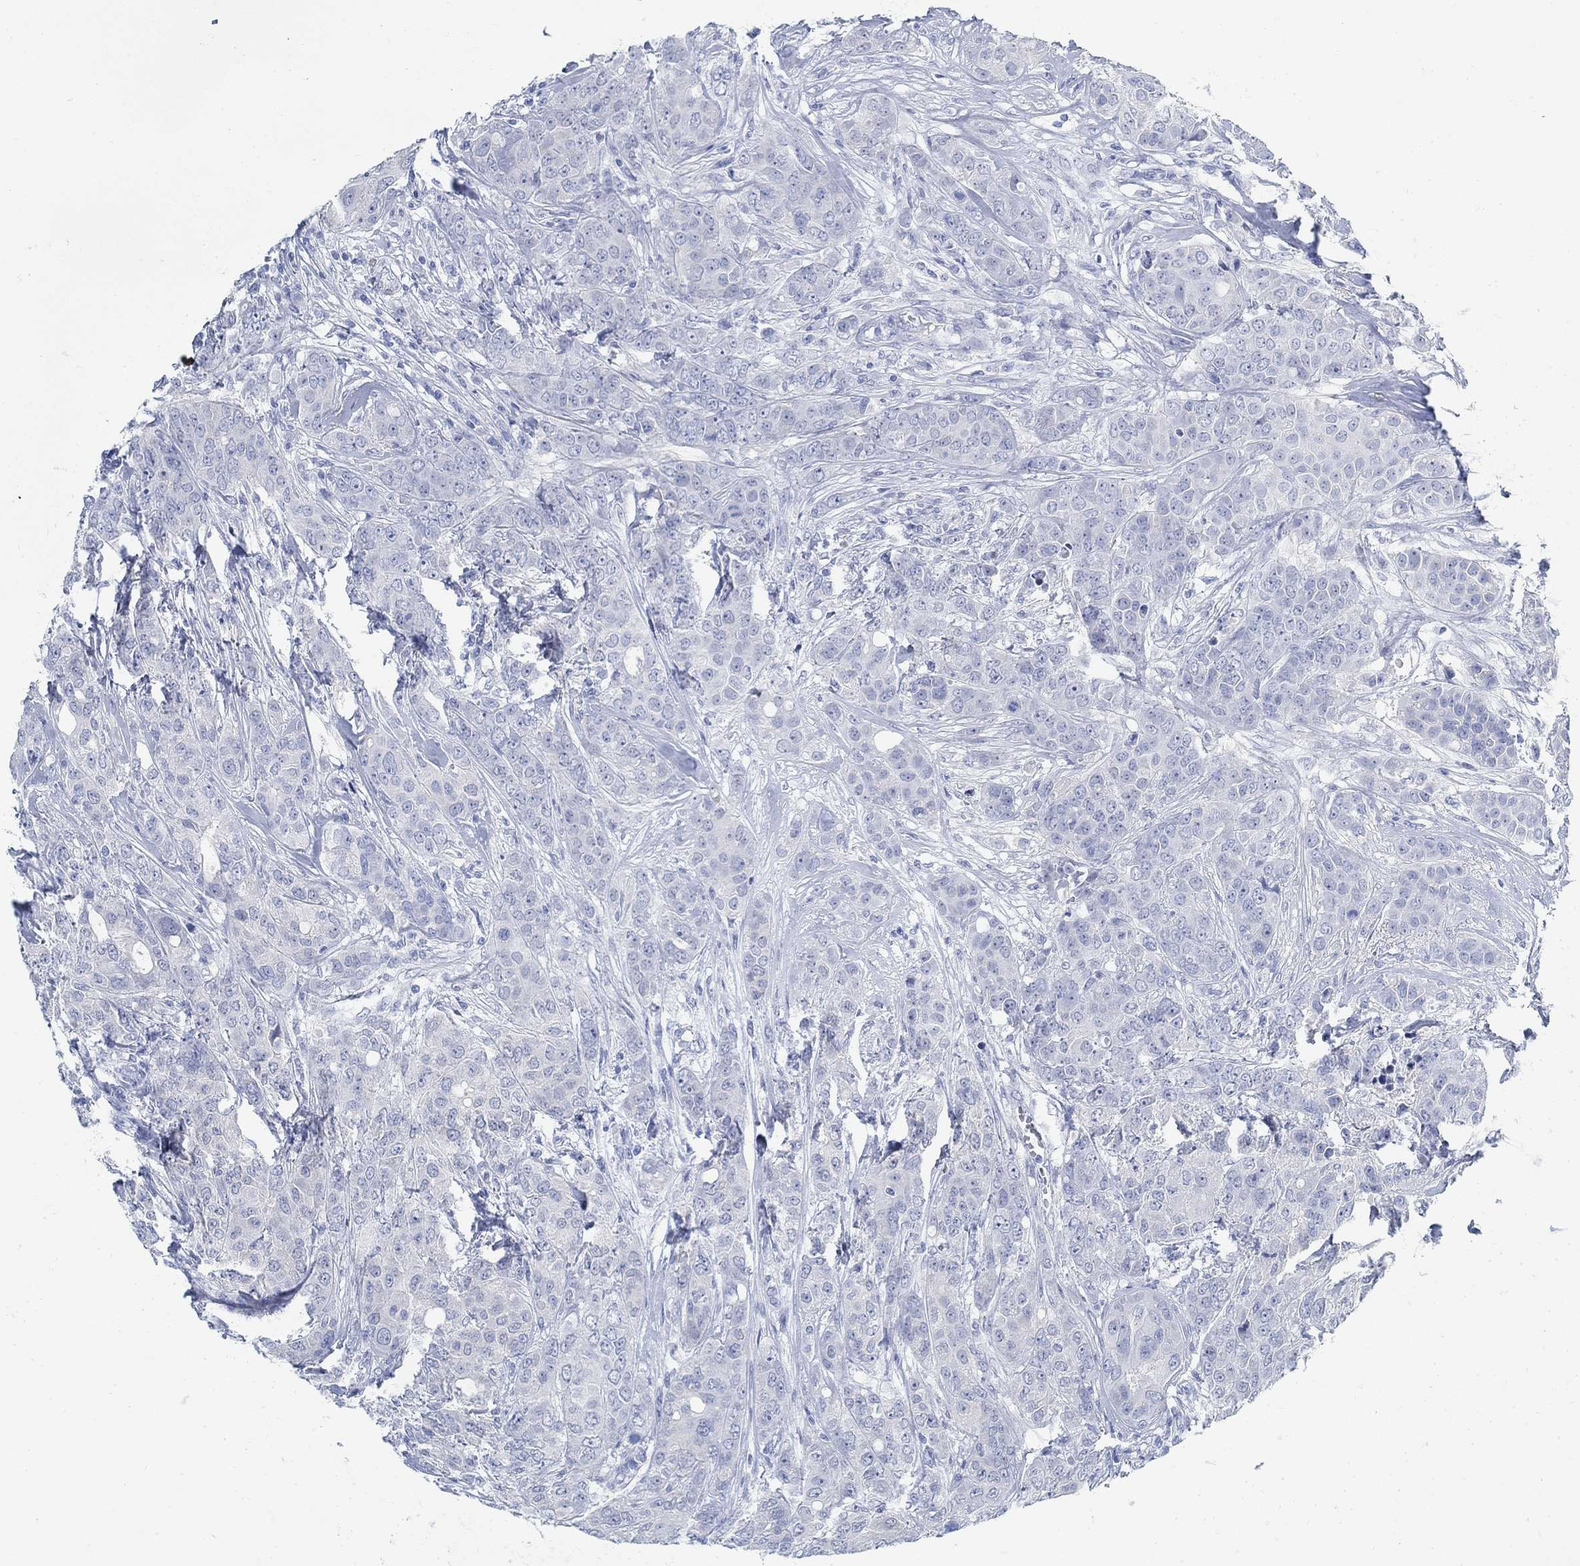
{"staining": {"intensity": "negative", "quantity": "none", "location": "none"}, "tissue": "breast cancer", "cell_type": "Tumor cells", "image_type": "cancer", "snomed": [{"axis": "morphology", "description": "Duct carcinoma"}, {"axis": "topography", "description": "Breast"}], "caption": "The histopathology image exhibits no significant positivity in tumor cells of infiltrating ductal carcinoma (breast).", "gene": "RBM20", "patient": {"sex": "female", "age": 43}}